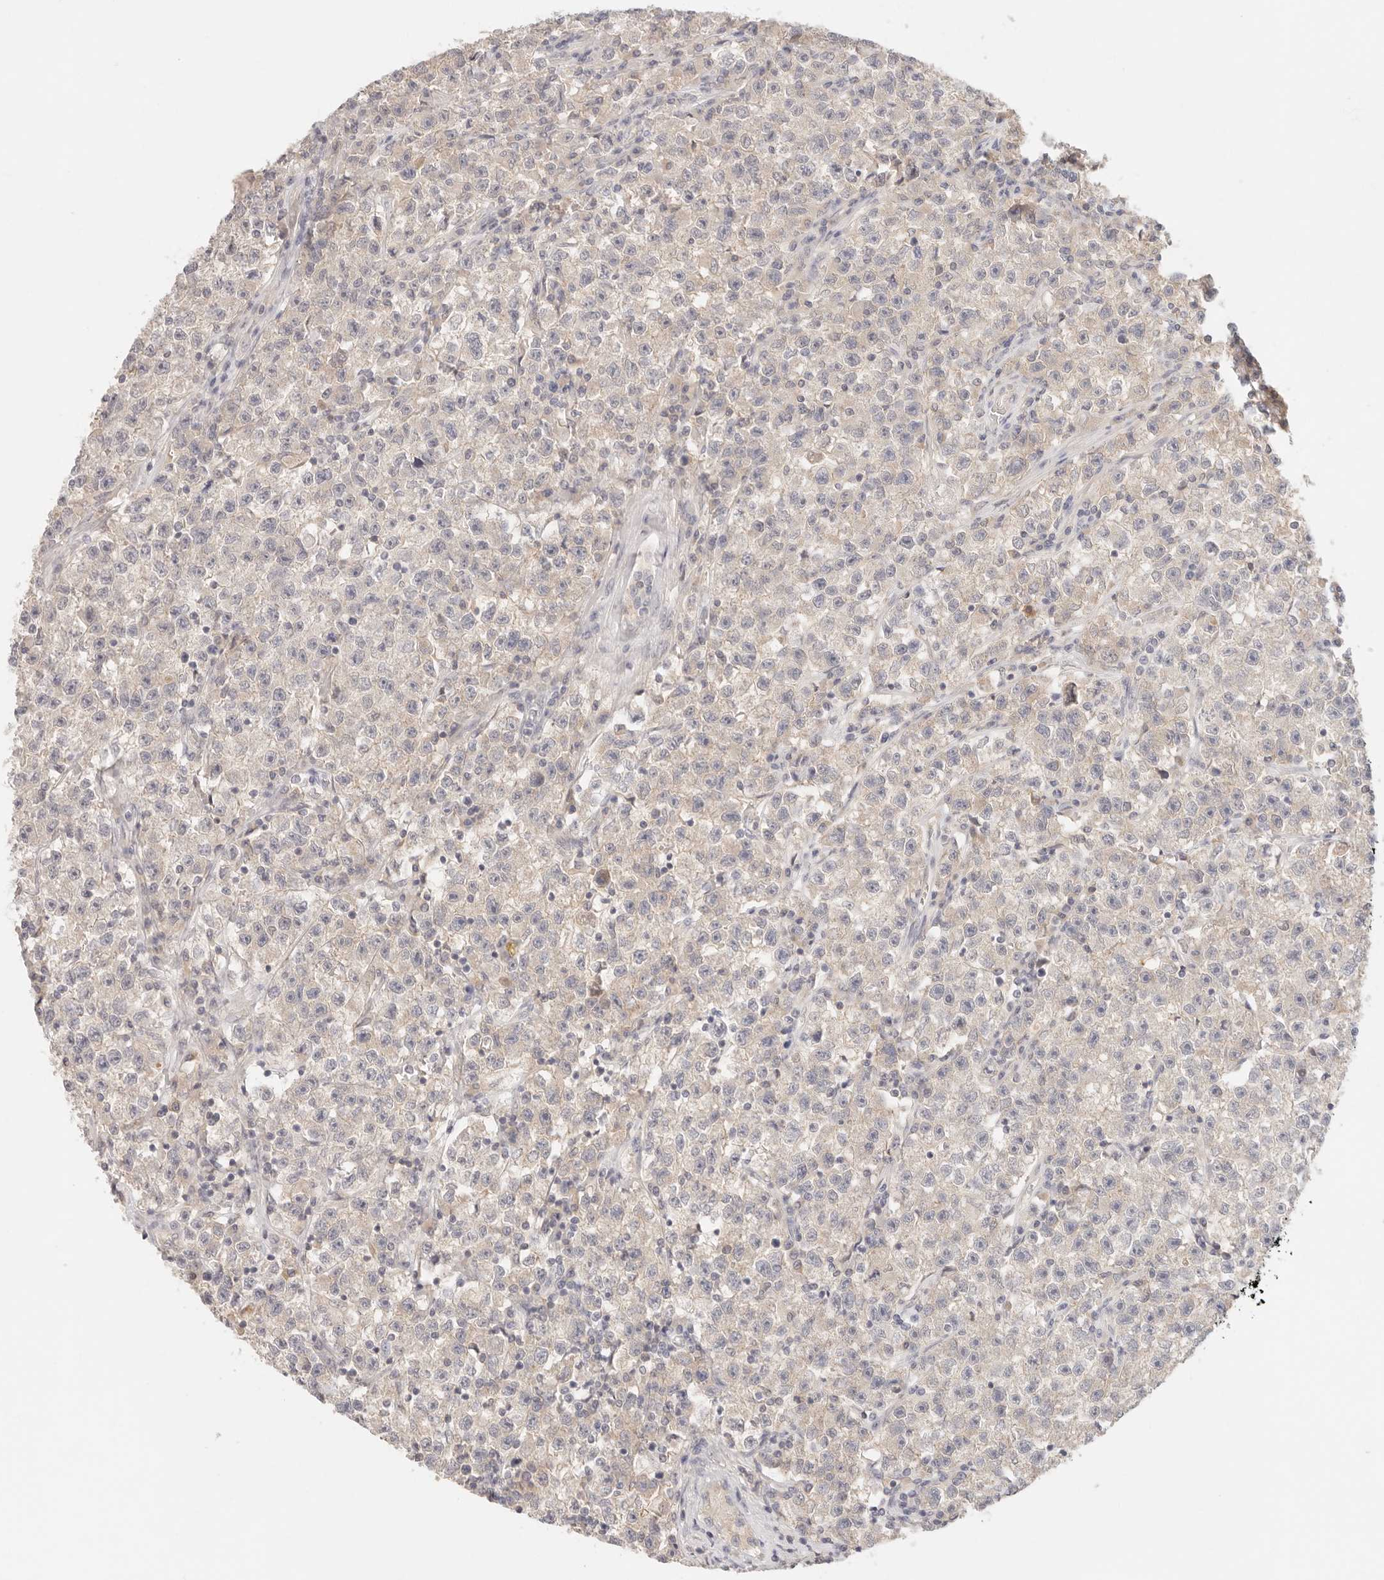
{"staining": {"intensity": "weak", "quantity": "<25%", "location": "cytoplasmic/membranous"}, "tissue": "testis cancer", "cell_type": "Tumor cells", "image_type": "cancer", "snomed": [{"axis": "morphology", "description": "Seminoma, NOS"}, {"axis": "topography", "description": "Testis"}], "caption": "Histopathology image shows no protein staining in tumor cells of testis cancer (seminoma) tissue.", "gene": "SPHK1", "patient": {"sex": "male", "age": 22}}